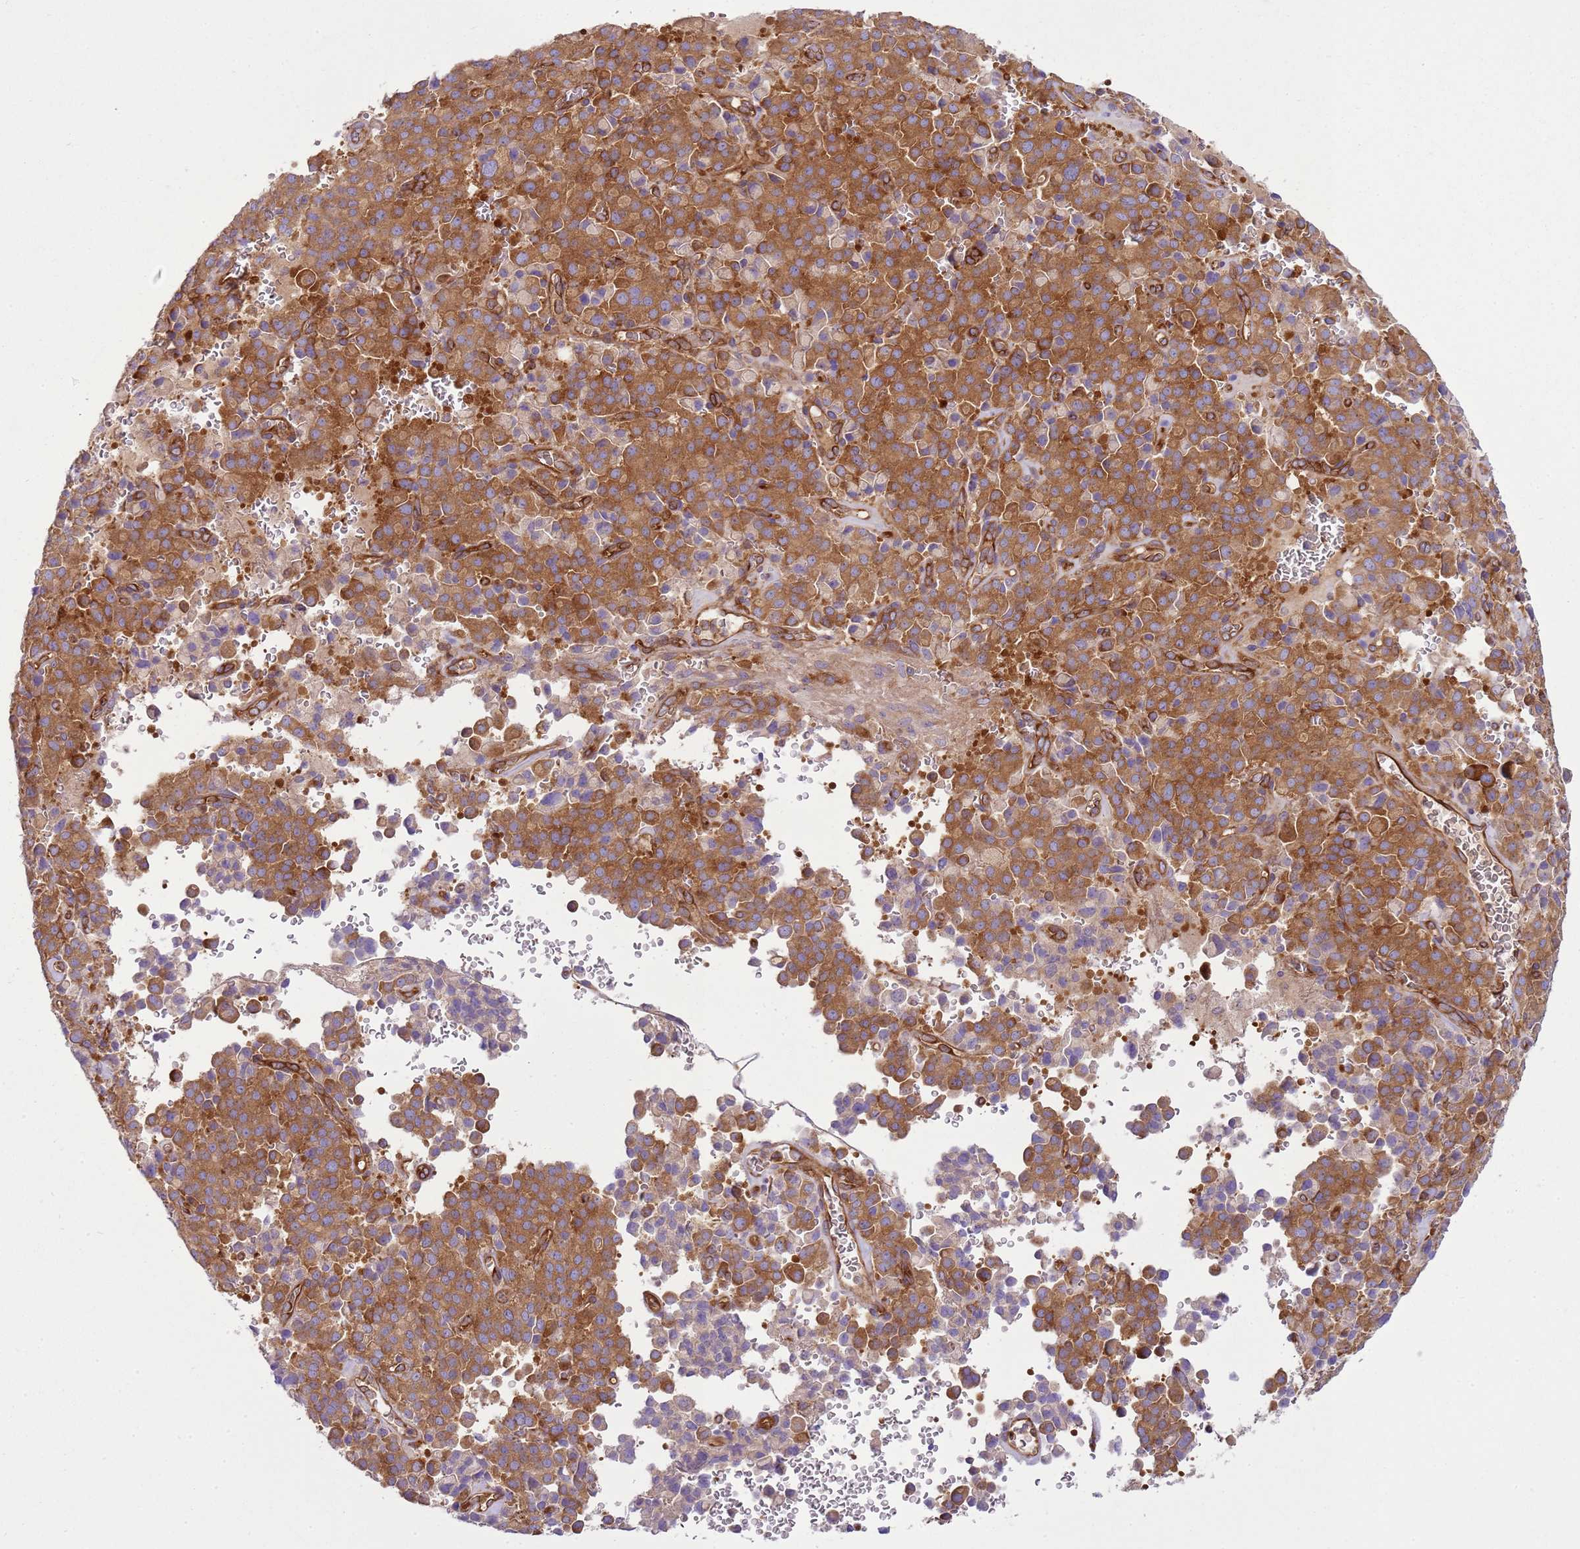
{"staining": {"intensity": "moderate", "quantity": ">75%", "location": "cytoplasmic/membranous"}, "tissue": "pancreatic cancer", "cell_type": "Tumor cells", "image_type": "cancer", "snomed": [{"axis": "morphology", "description": "Adenocarcinoma, NOS"}, {"axis": "topography", "description": "Pancreas"}], "caption": "IHC image of neoplastic tissue: human pancreatic cancer stained using immunohistochemistry exhibits medium levels of moderate protein expression localized specifically in the cytoplasmic/membranous of tumor cells, appearing as a cytoplasmic/membranous brown color.", "gene": "SNX21", "patient": {"sex": "male", "age": 65}}